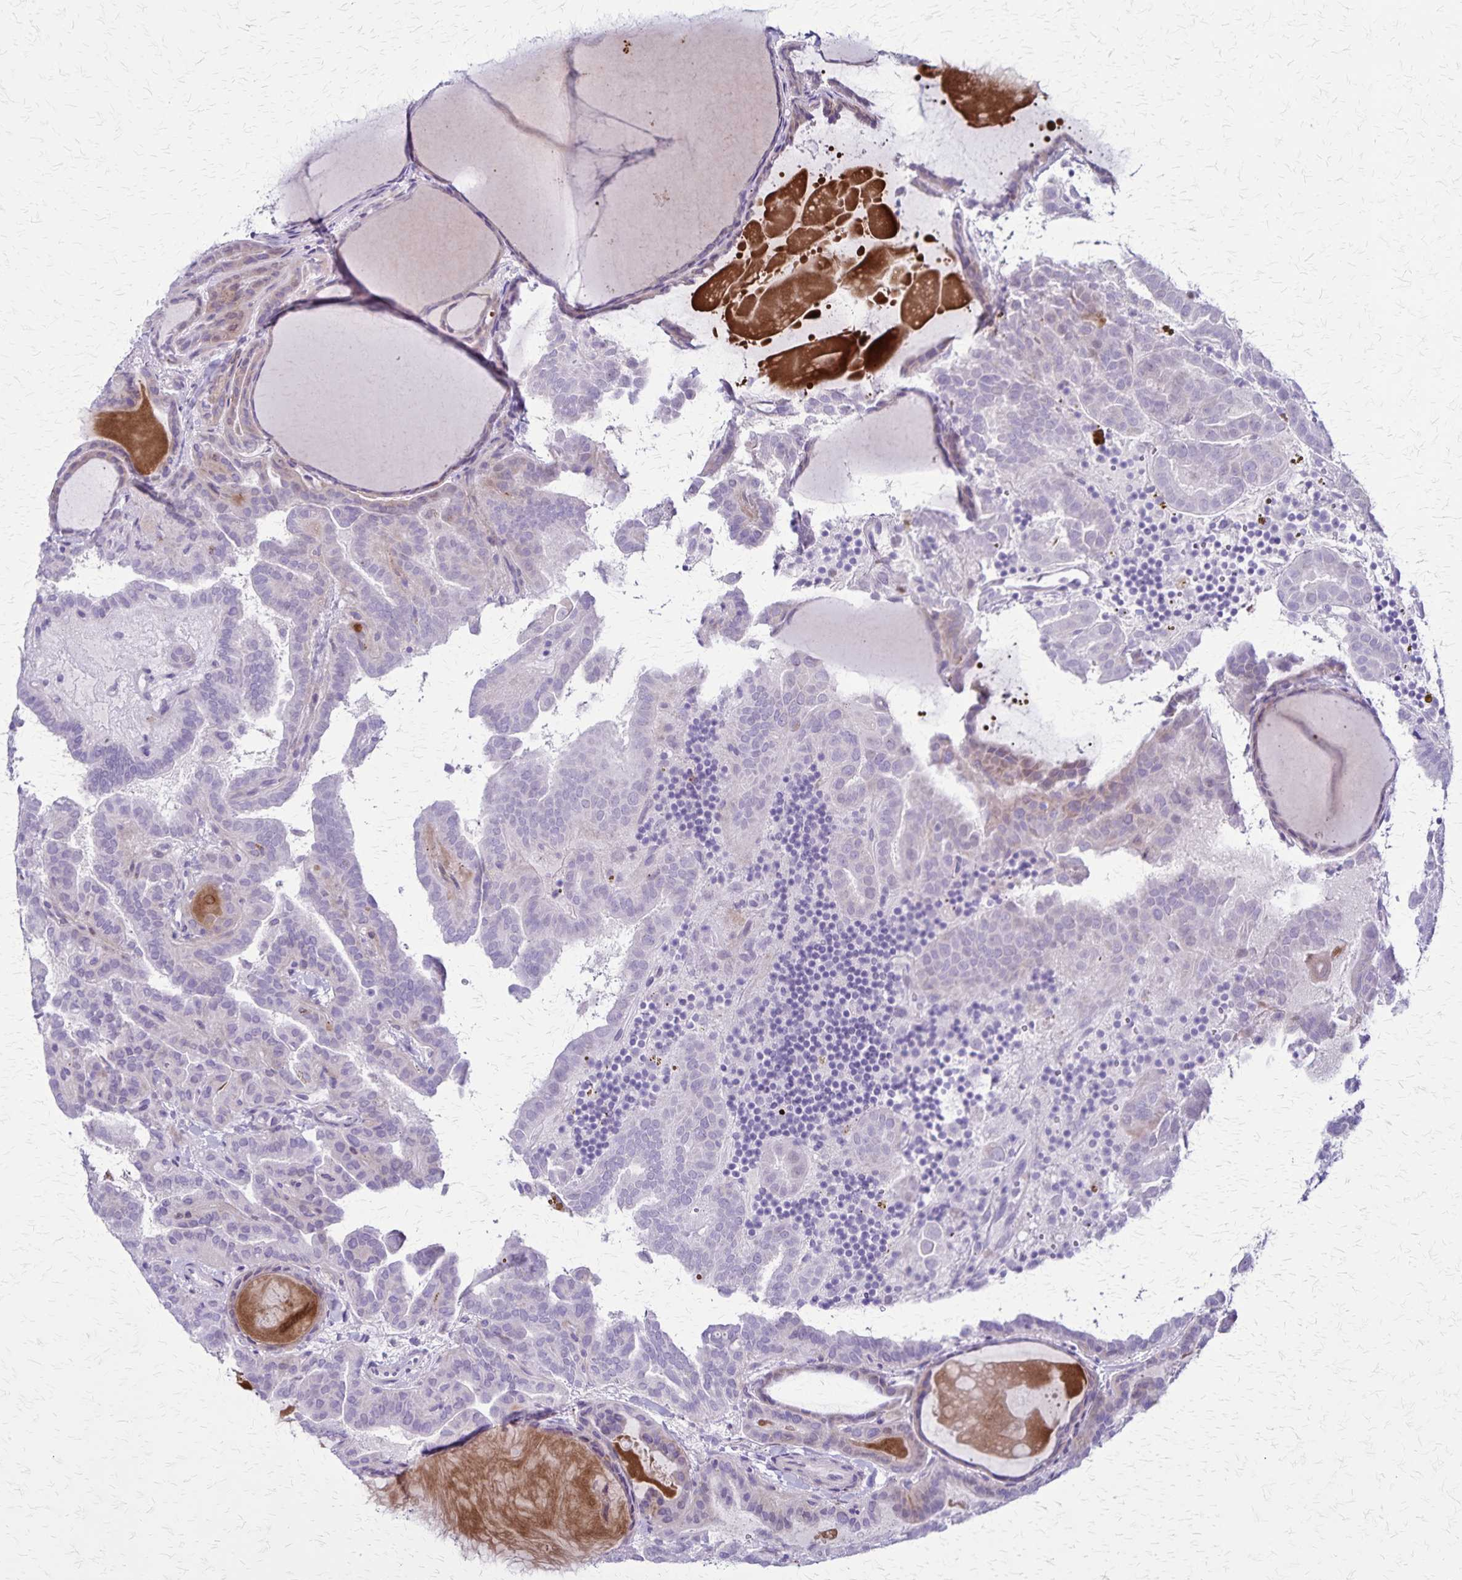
{"staining": {"intensity": "negative", "quantity": "none", "location": "none"}, "tissue": "thyroid cancer", "cell_type": "Tumor cells", "image_type": "cancer", "snomed": [{"axis": "morphology", "description": "Papillary adenocarcinoma, NOS"}, {"axis": "topography", "description": "Thyroid gland"}], "caption": "Human thyroid cancer stained for a protein using IHC demonstrates no positivity in tumor cells.", "gene": "OR51B5", "patient": {"sex": "female", "age": 46}}